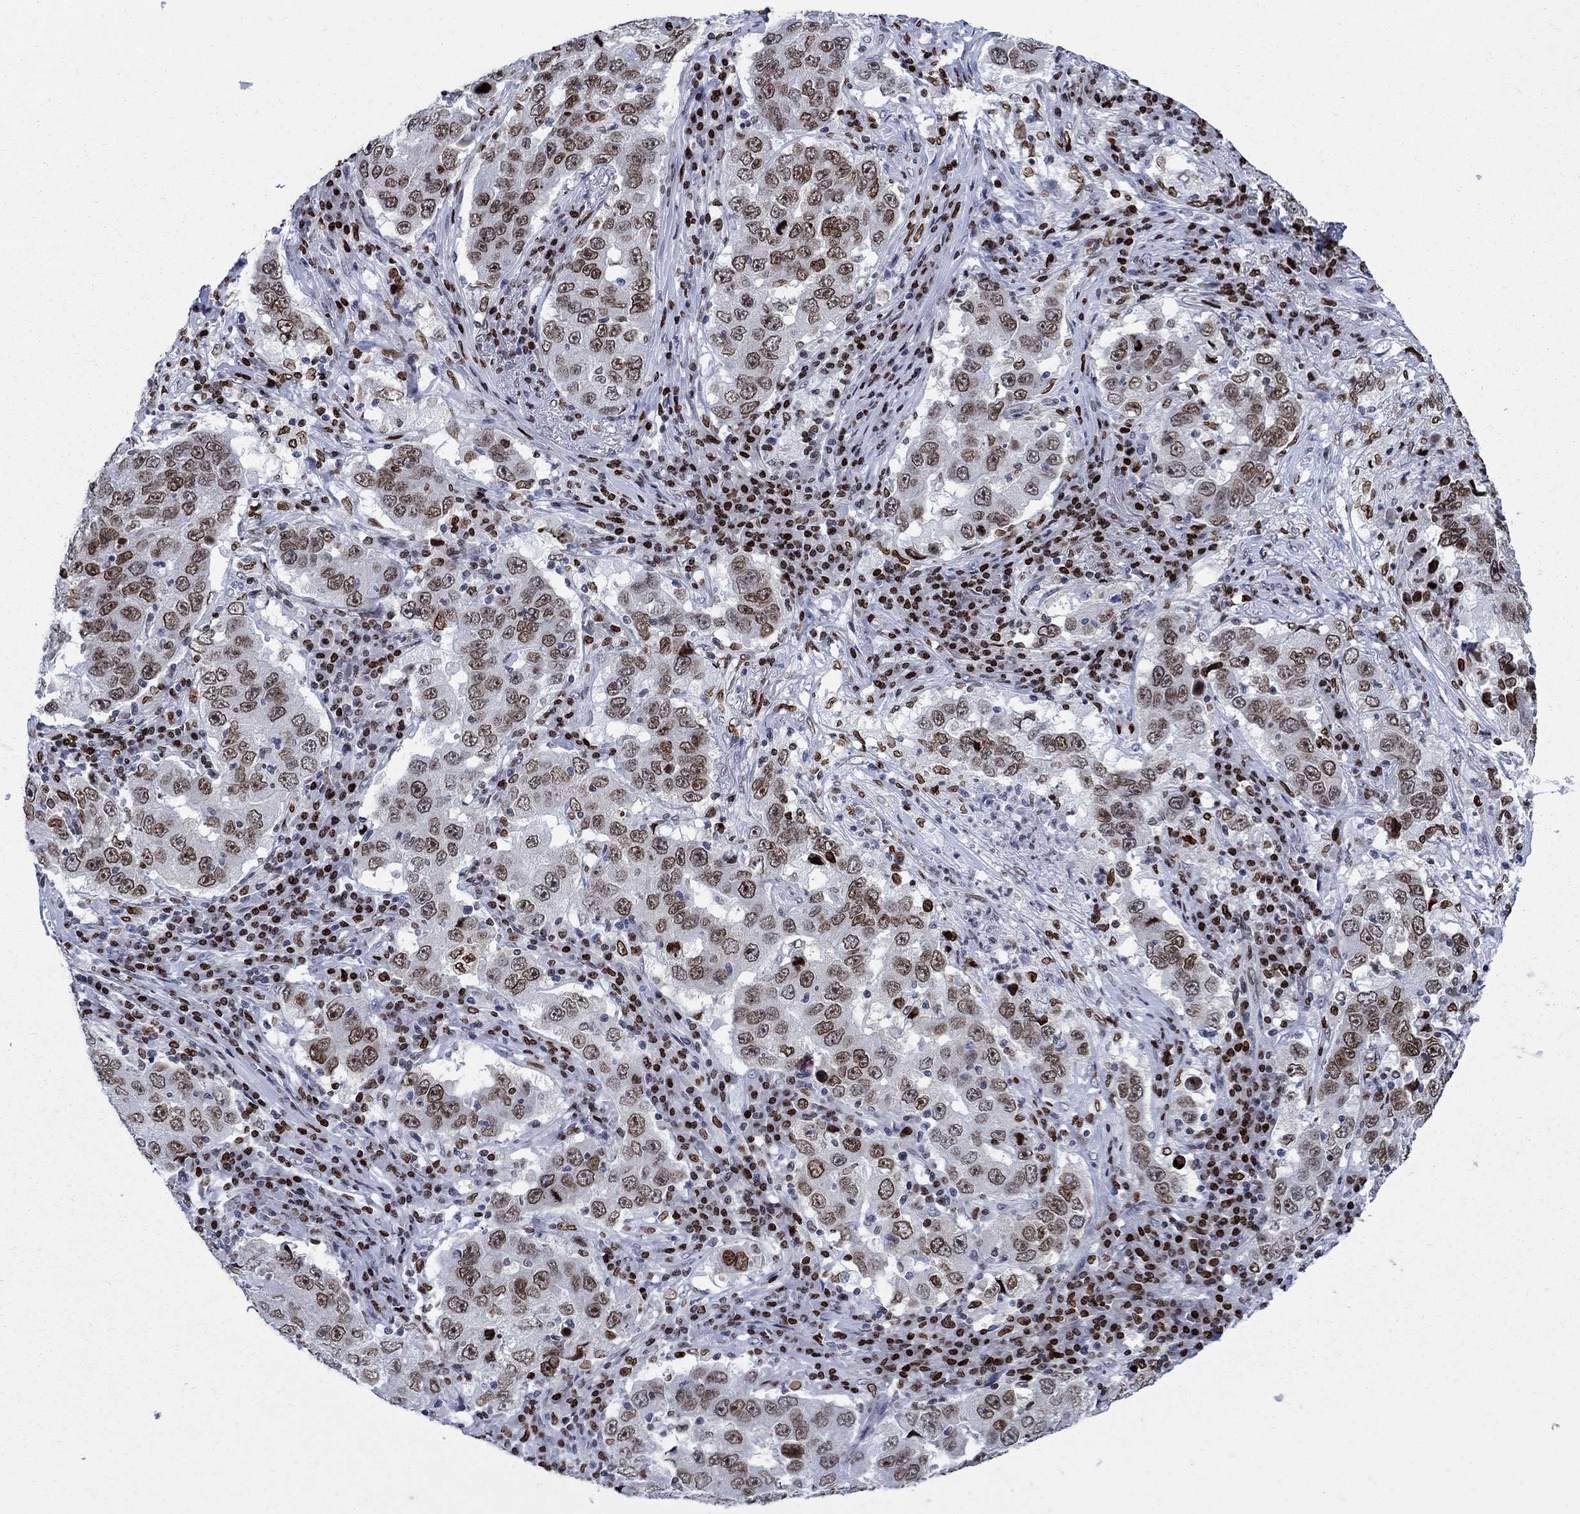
{"staining": {"intensity": "weak", "quantity": ">75%", "location": "nuclear"}, "tissue": "lung cancer", "cell_type": "Tumor cells", "image_type": "cancer", "snomed": [{"axis": "morphology", "description": "Adenocarcinoma, NOS"}, {"axis": "topography", "description": "Lung"}], "caption": "Lung adenocarcinoma was stained to show a protein in brown. There is low levels of weak nuclear positivity in about >75% of tumor cells. Using DAB (3,3'-diaminobenzidine) (brown) and hematoxylin (blue) stains, captured at high magnification using brightfield microscopy.", "gene": "HMGA1", "patient": {"sex": "male", "age": 73}}